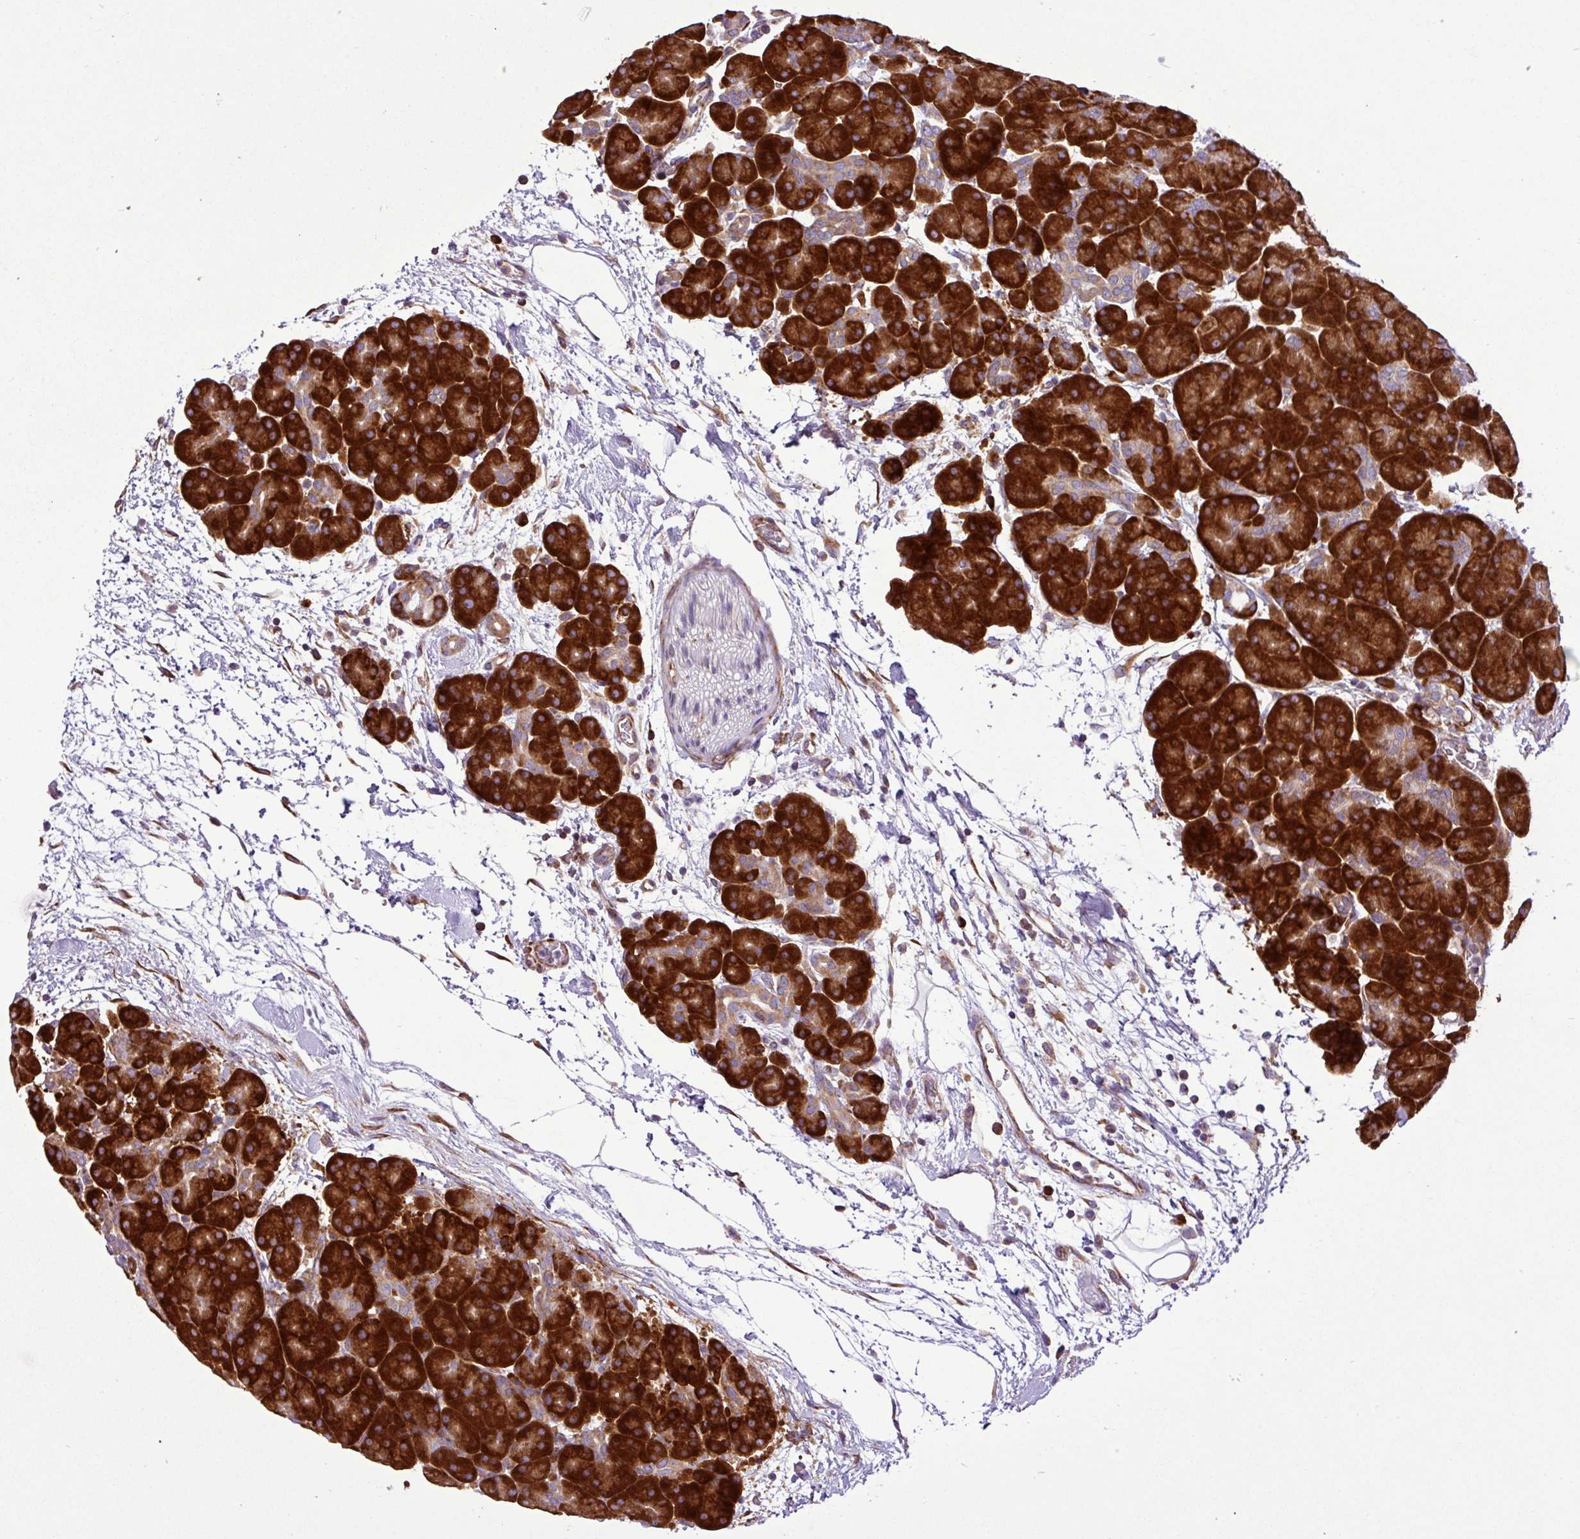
{"staining": {"intensity": "strong", "quantity": ">75%", "location": "cytoplasmic/membranous"}, "tissue": "pancreas", "cell_type": "Exocrine glandular cells", "image_type": "normal", "snomed": [{"axis": "morphology", "description": "Normal tissue, NOS"}, {"axis": "topography", "description": "Pancreas"}], "caption": "This is an image of IHC staining of unremarkable pancreas, which shows strong expression in the cytoplasmic/membranous of exocrine glandular cells.", "gene": "RPL13", "patient": {"sex": "male", "age": 66}}